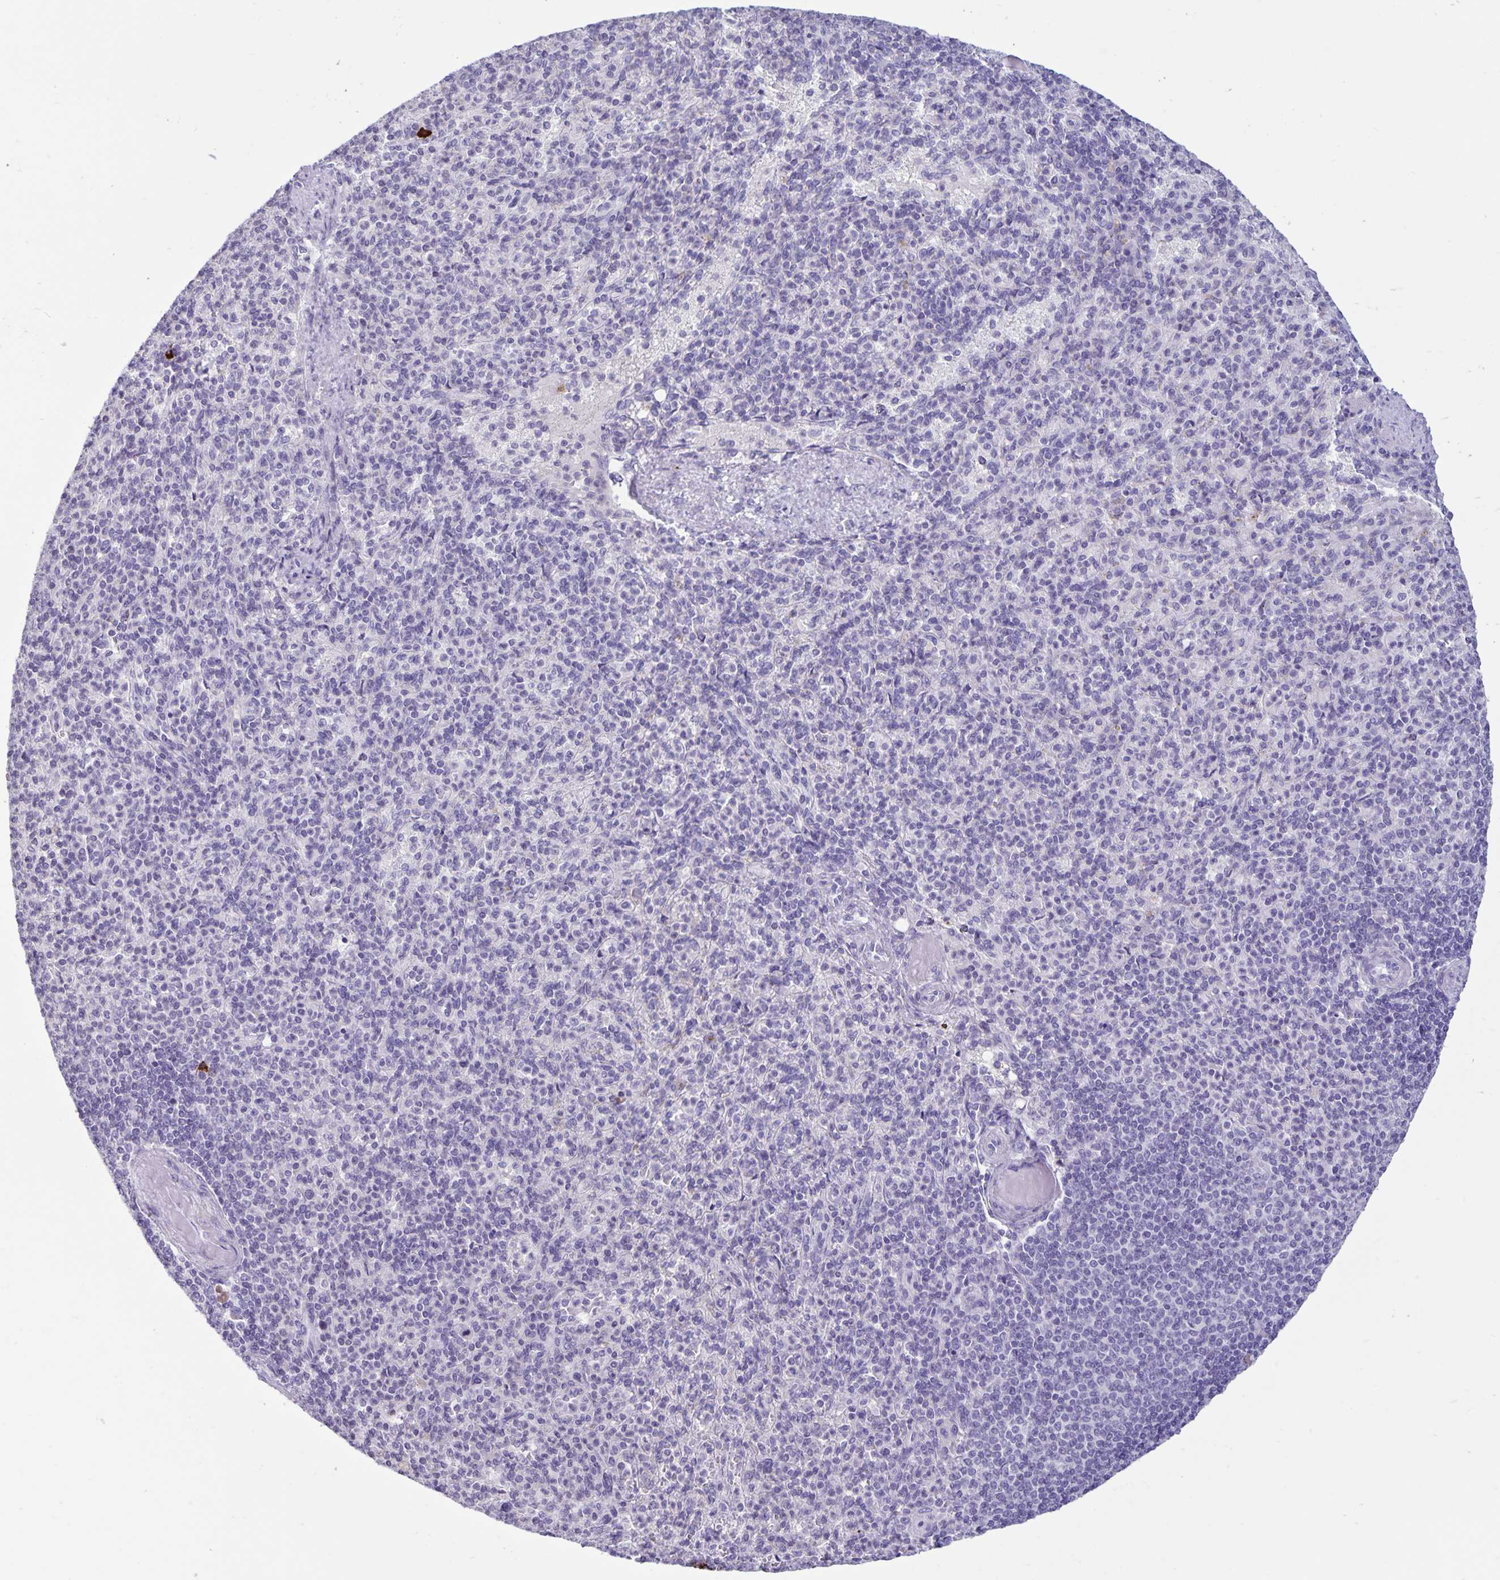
{"staining": {"intensity": "negative", "quantity": "none", "location": "none"}, "tissue": "spleen", "cell_type": "Cells in red pulp", "image_type": "normal", "snomed": [{"axis": "morphology", "description": "Normal tissue, NOS"}, {"axis": "topography", "description": "Spleen"}], "caption": "IHC photomicrograph of benign human spleen stained for a protein (brown), which shows no staining in cells in red pulp. Nuclei are stained in blue.", "gene": "IBTK", "patient": {"sex": "female", "age": 74}}